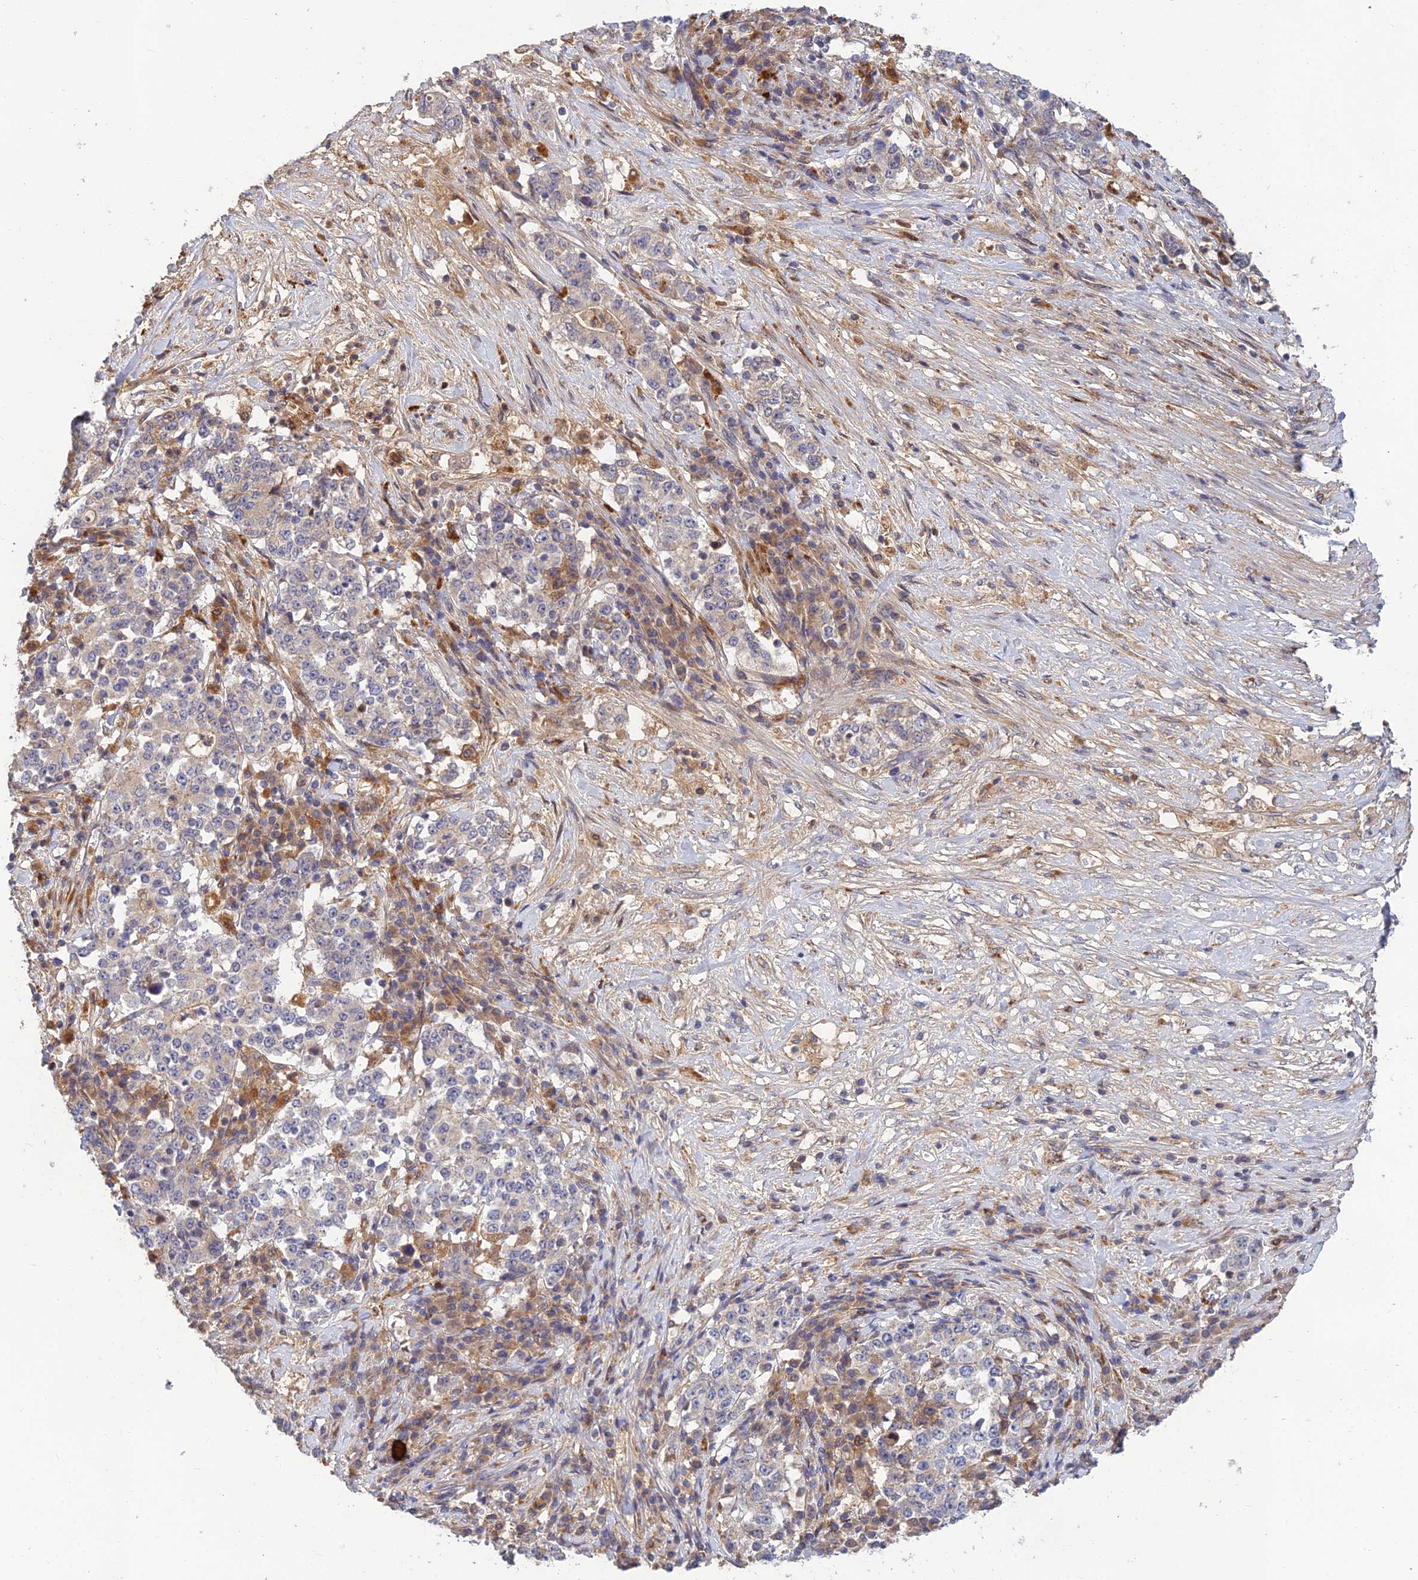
{"staining": {"intensity": "negative", "quantity": "none", "location": "none"}, "tissue": "stomach cancer", "cell_type": "Tumor cells", "image_type": "cancer", "snomed": [{"axis": "morphology", "description": "Adenocarcinoma, NOS"}, {"axis": "topography", "description": "Stomach"}], "caption": "Adenocarcinoma (stomach) was stained to show a protein in brown. There is no significant expression in tumor cells. Nuclei are stained in blue.", "gene": "FAM151B", "patient": {"sex": "male", "age": 59}}